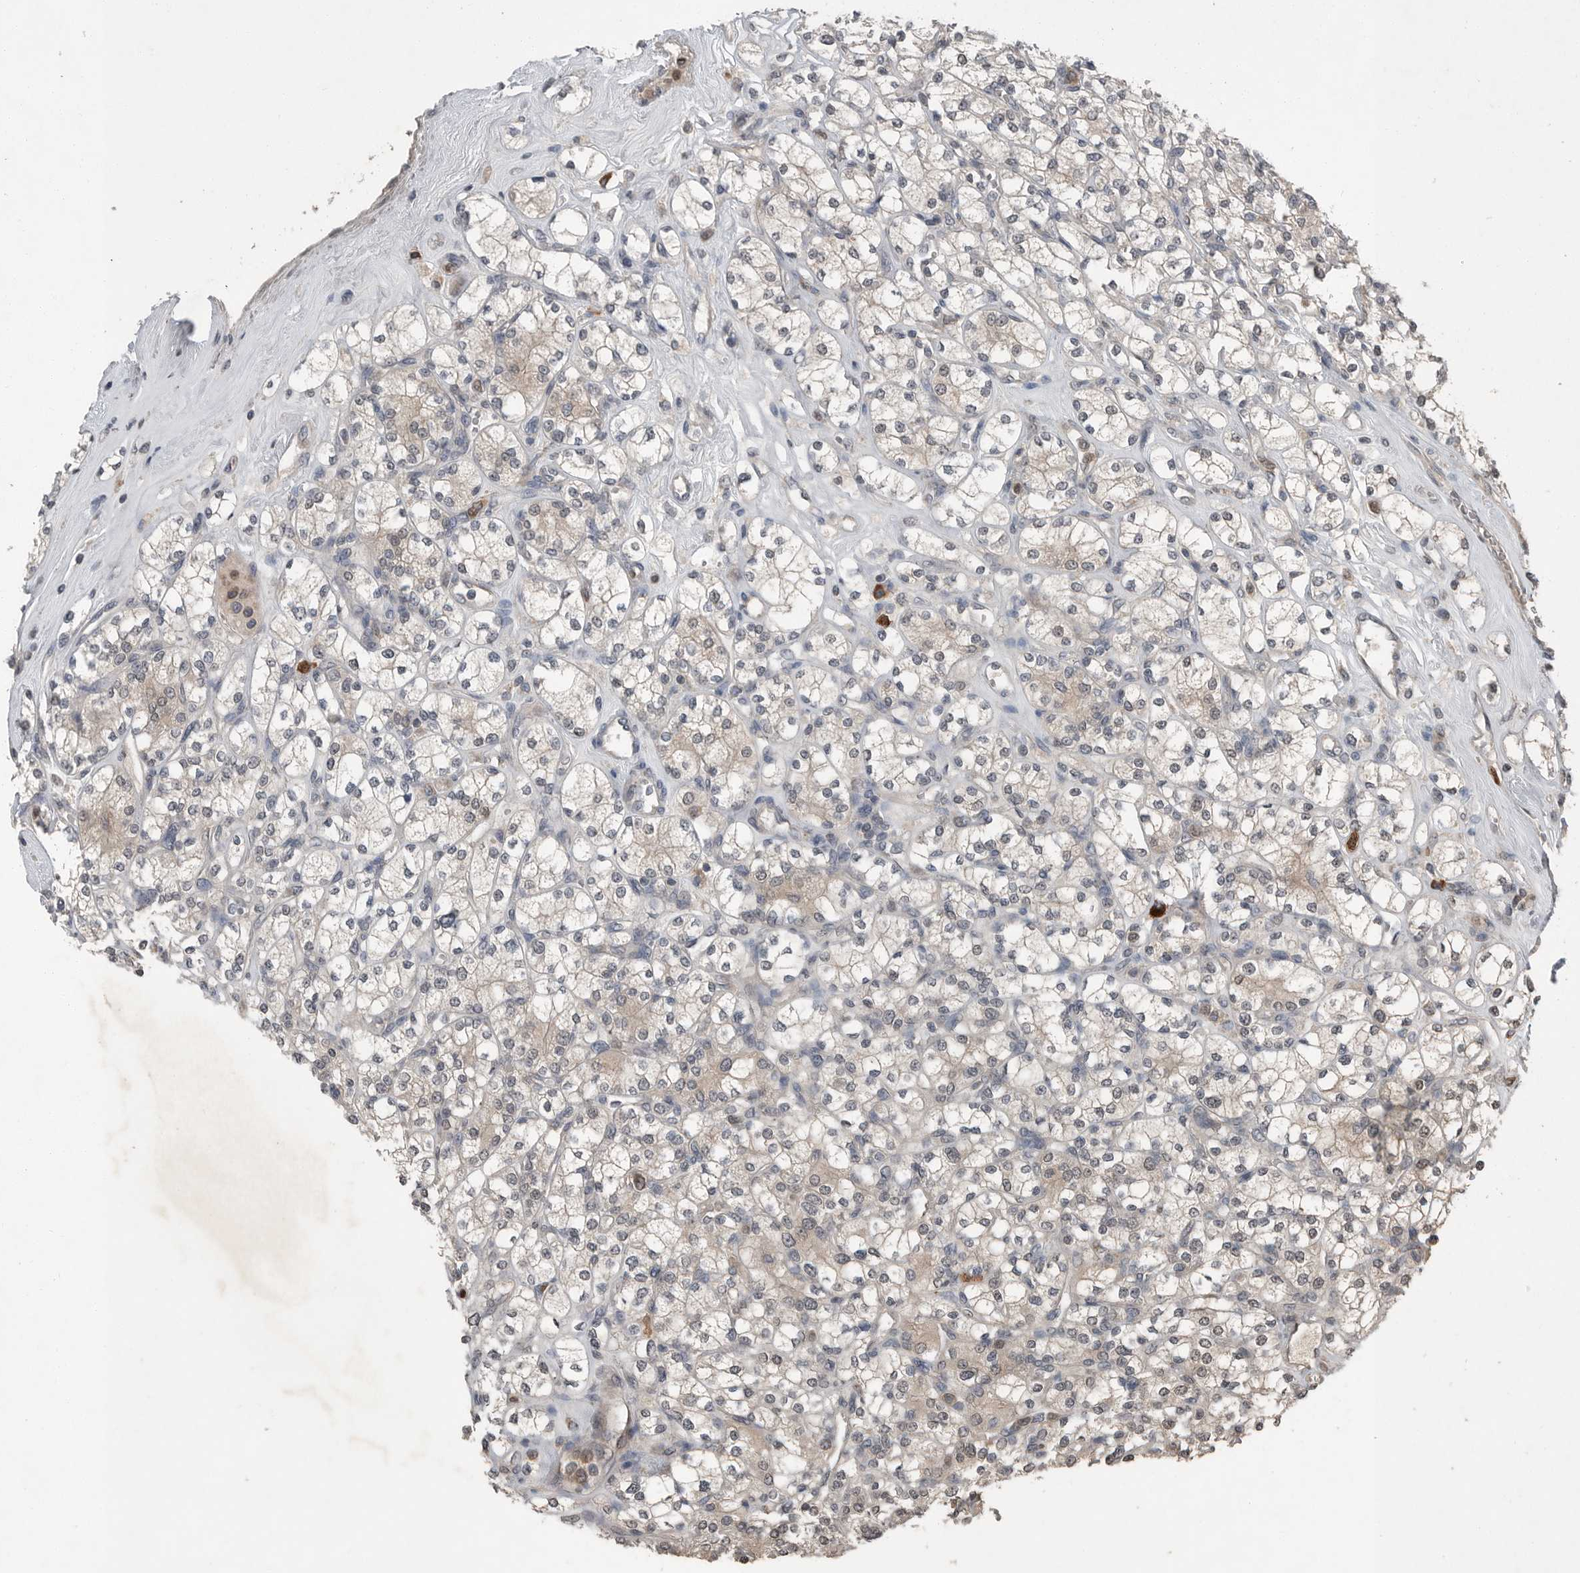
{"staining": {"intensity": "weak", "quantity": "25%-75%", "location": "cytoplasmic/membranous"}, "tissue": "renal cancer", "cell_type": "Tumor cells", "image_type": "cancer", "snomed": [{"axis": "morphology", "description": "Adenocarcinoma, NOS"}, {"axis": "topography", "description": "Kidney"}], "caption": "There is low levels of weak cytoplasmic/membranous positivity in tumor cells of renal cancer, as demonstrated by immunohistochemical staining (brown color).", "gene": "SCP2", "patient": {"sex": "male", "age": 77}}